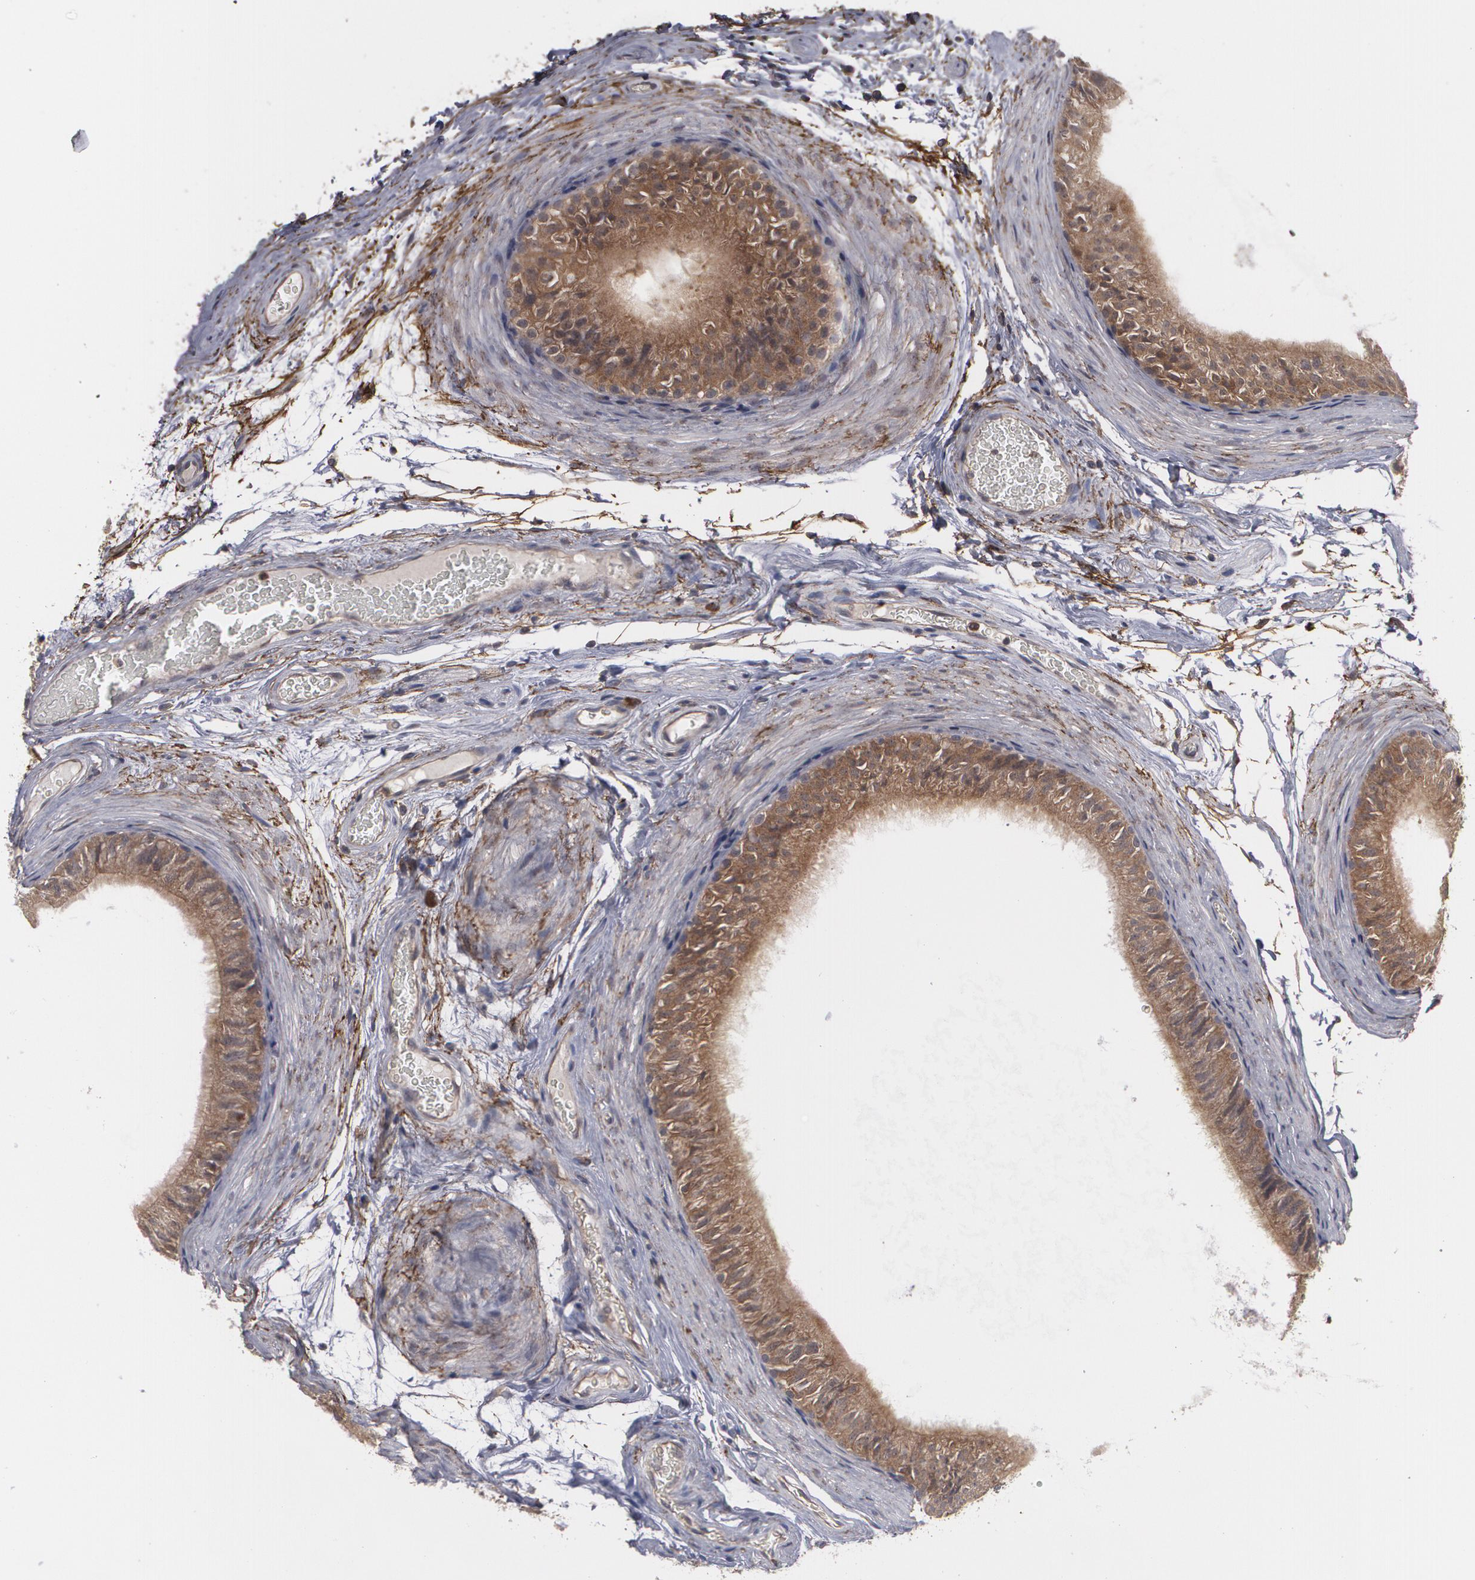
{"staining": {"intensity": "moderate", "quantity": ">75%", "location": "cytoplasmic/membranous"}, "tissue": "epididymis", "cell_type": "Glandular cells", "image_type": "normal", "snomed": [{"axis": "morphology", "description": "Normal tissue, NOS"}, {"axis": "topography", "description": "Testis"}, {"axis": "topography", "description": "Epididymis"}], "caption": "High-power microscopy captured an IHC micrograph of unremarkable epididymis, revealing moderate cytoplasmic/membranous expression in about >75% of glandular cells. (DAB IHC with brightfield microscopy, high magnification).", "gene": "BMP6", "patient": {"sex": "male", "age": 36}}